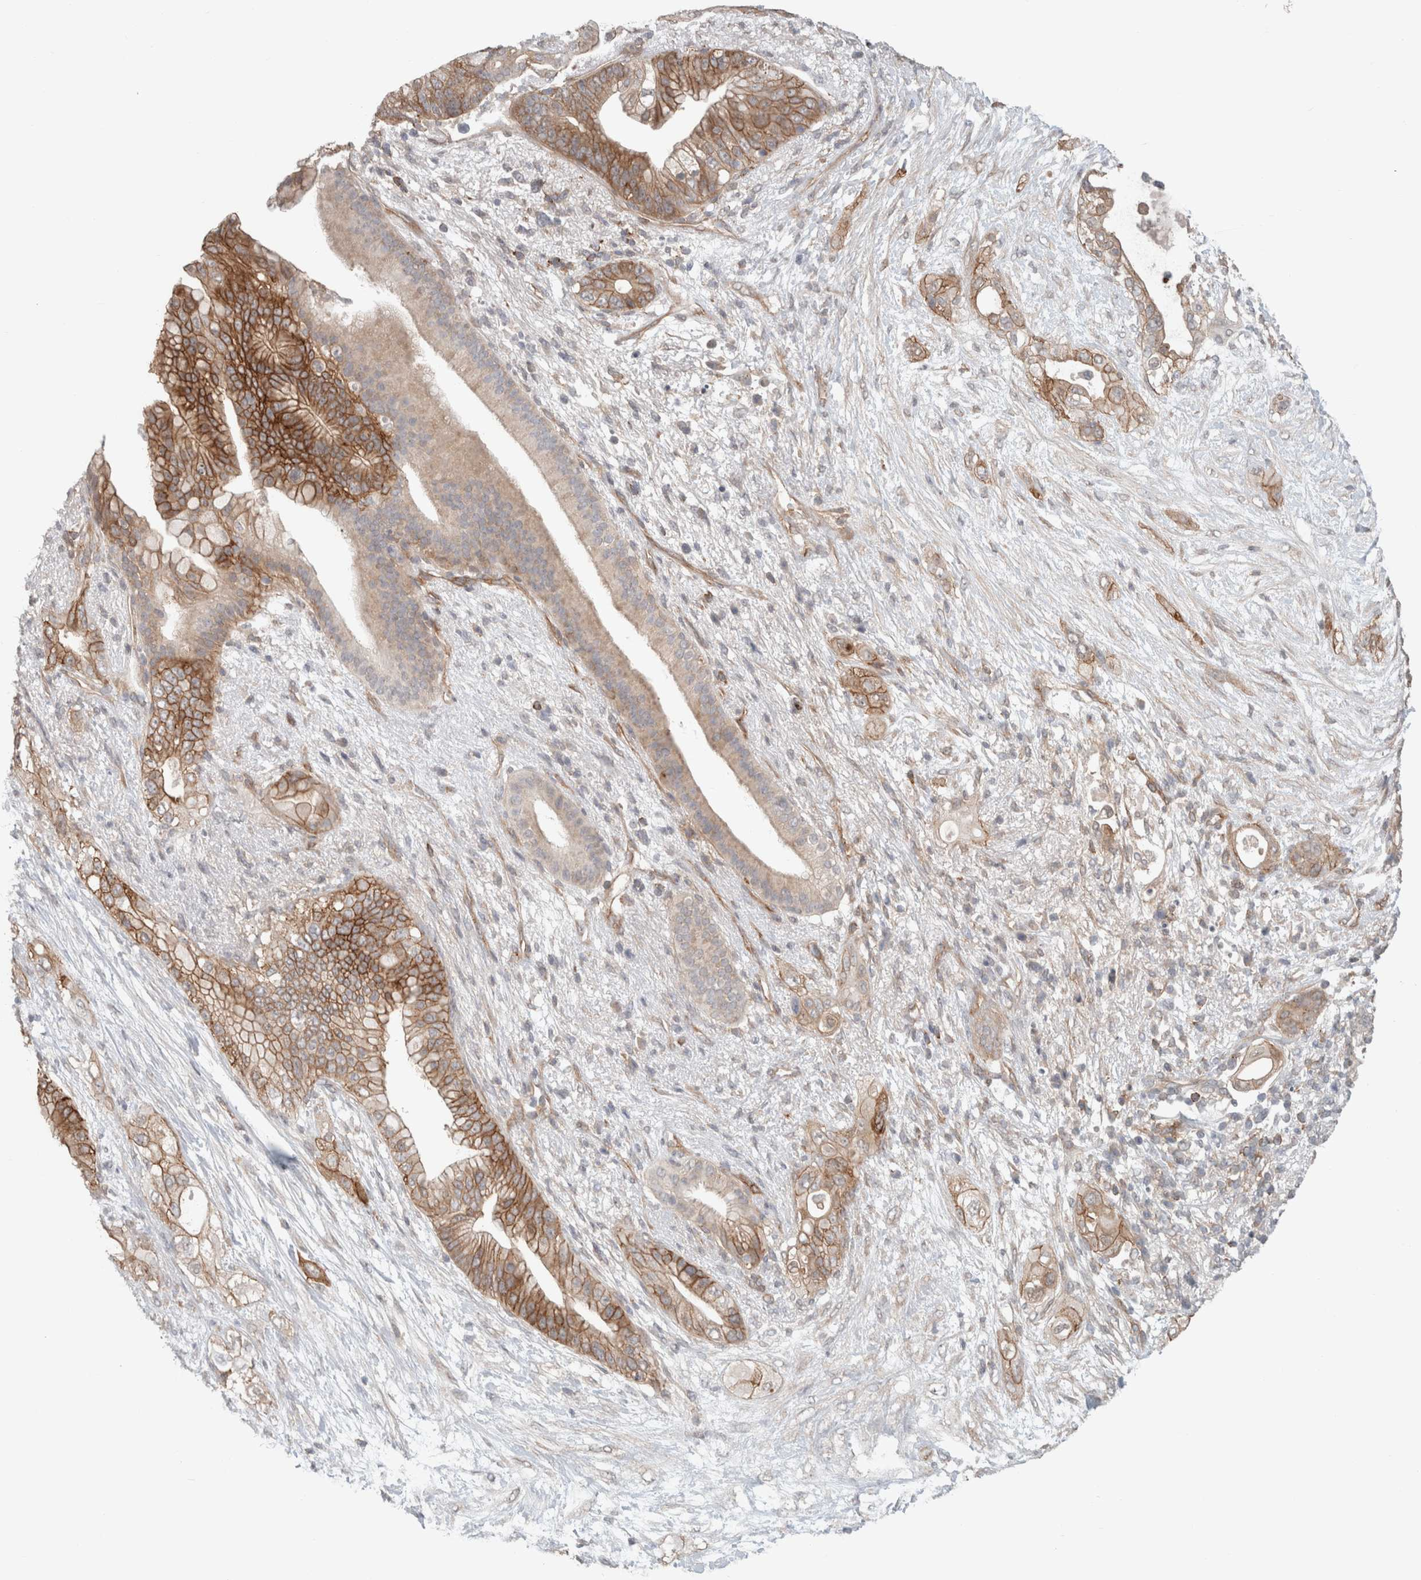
{"staining": {"intensity": "moderate", "quantity": "25%-75%", "location": "cytoplasmic/membranous"}, "tissue": "pancreatic cancer", "cell_type": "Tumor cells", "image_type": "cancer", "snomed": [{"axis": "morphology", "description": "Adenocarcinoma, NOS"}, {"axis": "topography", "description": "Pancreas"}], "caption": "High-power microscopy captured an immunohistochemistry (IHC) histopathology image of pancreatic cancer, revealing moderate cytoplasmic/membranous staining in approximately 25%-75% of tumor cells.", "gene": "RASAL2", "patient": {"sex": "male", "age": 53}}